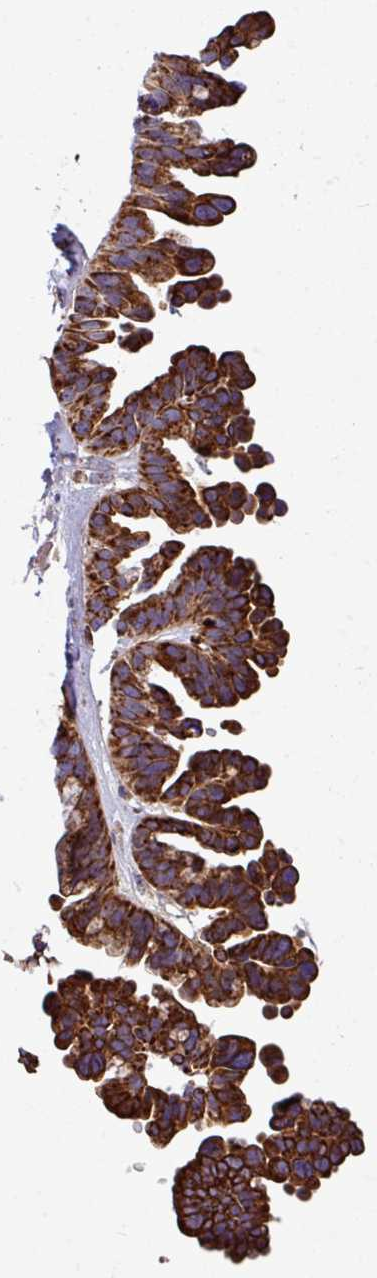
{"staining": {"intensity": "strong", "quantity": ">75%", "location": "cytoplasmic/membranous"}, "tissue": "ovarian cancer", "cell_type": "Tumor cells", "image_type": "cancer", "snomed": [{"axis": "morphology", "description": "Cystadenocarcinoma, serous, NOS"}, {"axis": "topography", "description": "Ovary"}], "caption": "Immunohistochemical staining of serous cystadenocarcinoma (ovarian) displays high levels of strong cytoplasmic/membranous staining in approximately >75% of tumor cells. The protein of interest is stained brown, and the nuclei are stained in blue (DAB IHC with brightfield microscopy, high magnification).", "gene": "ZNF569", "patient": {"sex": "female", "age": 56}}